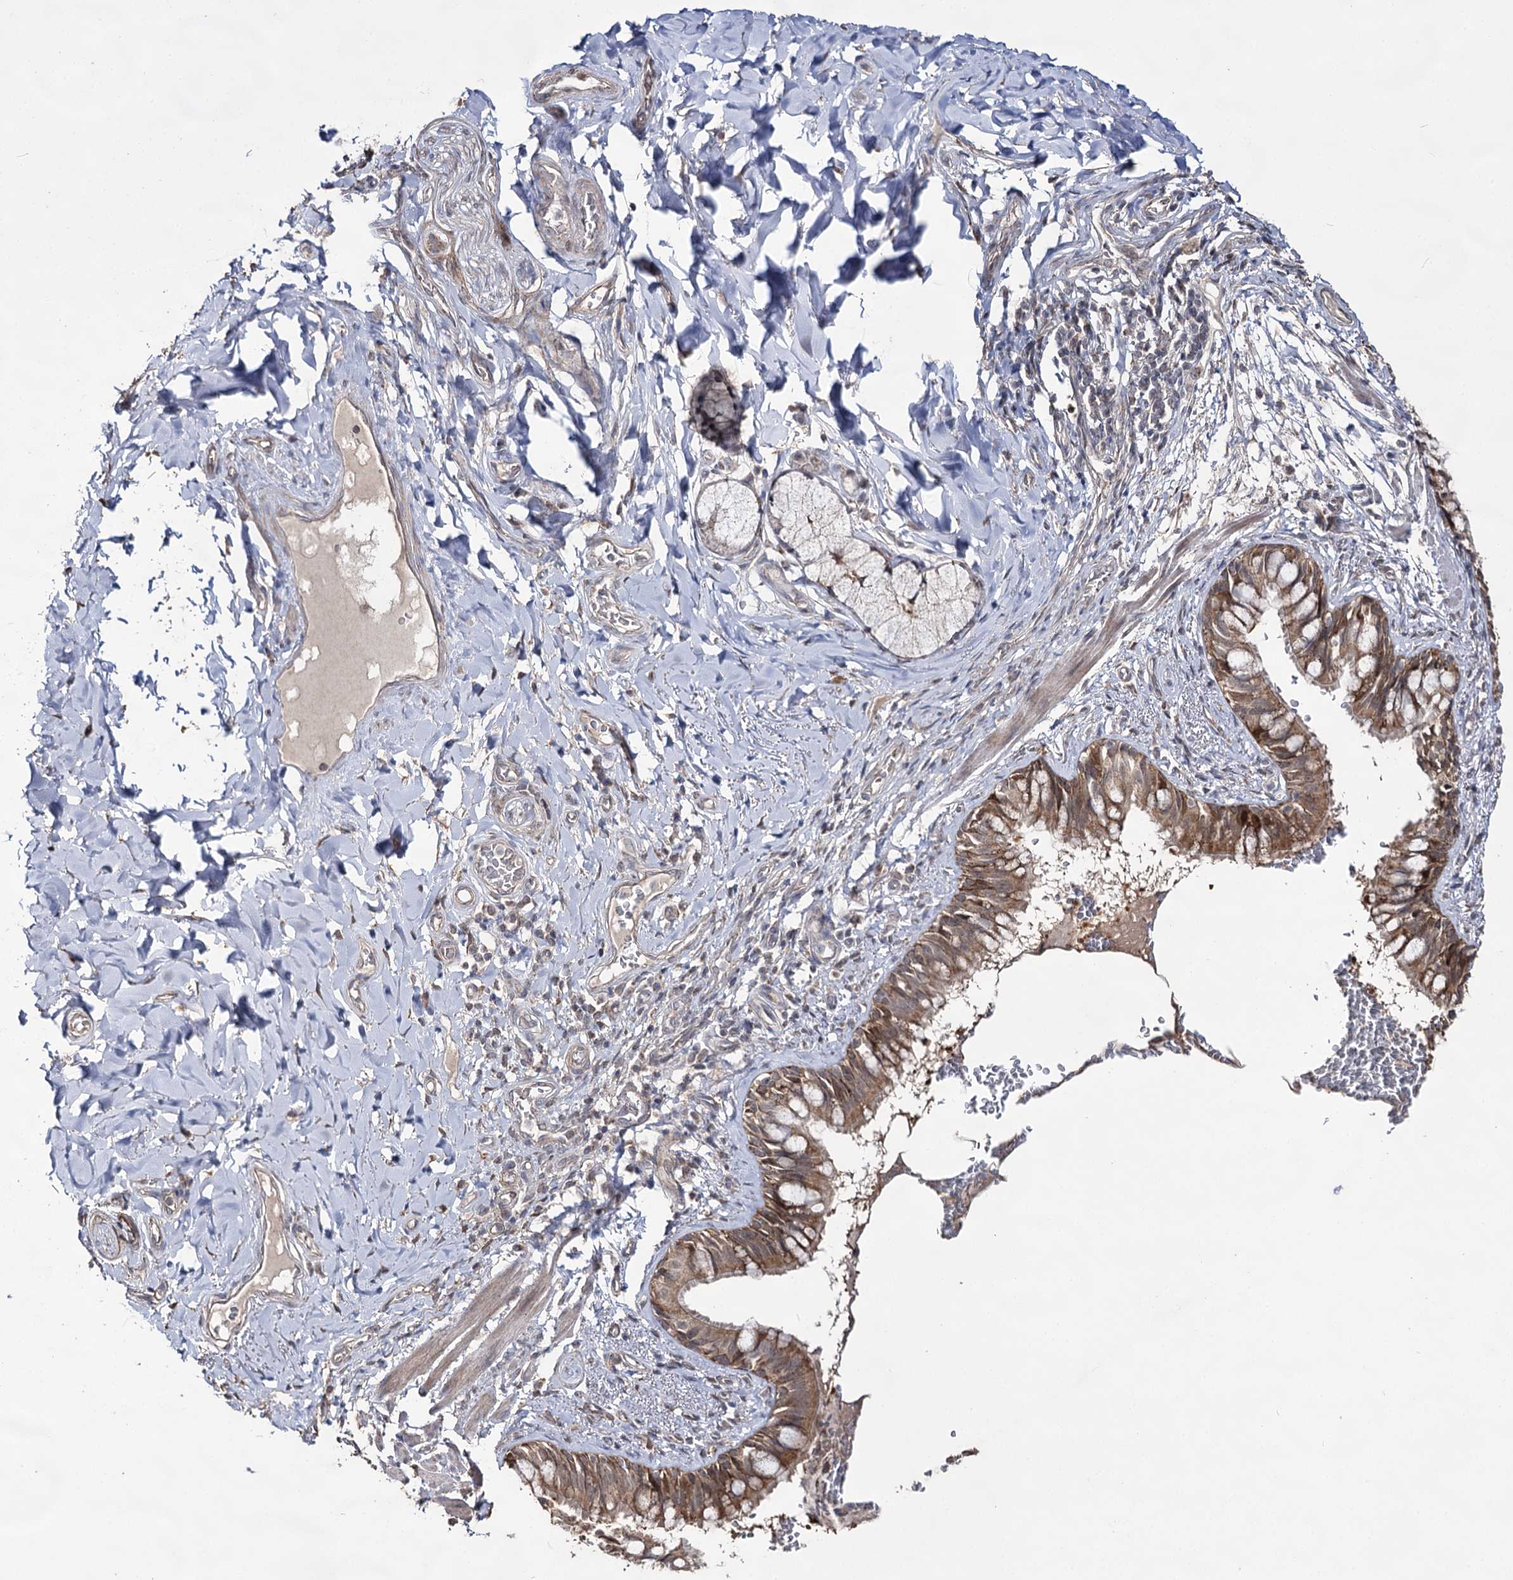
{"staining": {"intensity": "moderate", "quantity": ">75%", "location": "cytoplasmic/membranous"}, "tissue": "bronchus", "cell_type": "Respiratory epithelial cells", "image_type": "normal", "snomed": [{"axis": "morphology", "description": "Normal tissue, NOS"}, {"axis": "topography", "description": "Cartilage tissue"}, {"axis": "topography", "description": "Bronchus"}], "caption": "IHC (DAB (3,3'-diaminobenzidine)) staining of normal human bronchus shows moderate cytoplasmic/membranous protein staining in approximately >75% of respiratory epithelial cells.", "gene": "ACTR6", "patient": {"sex": "female", "age": 36}}